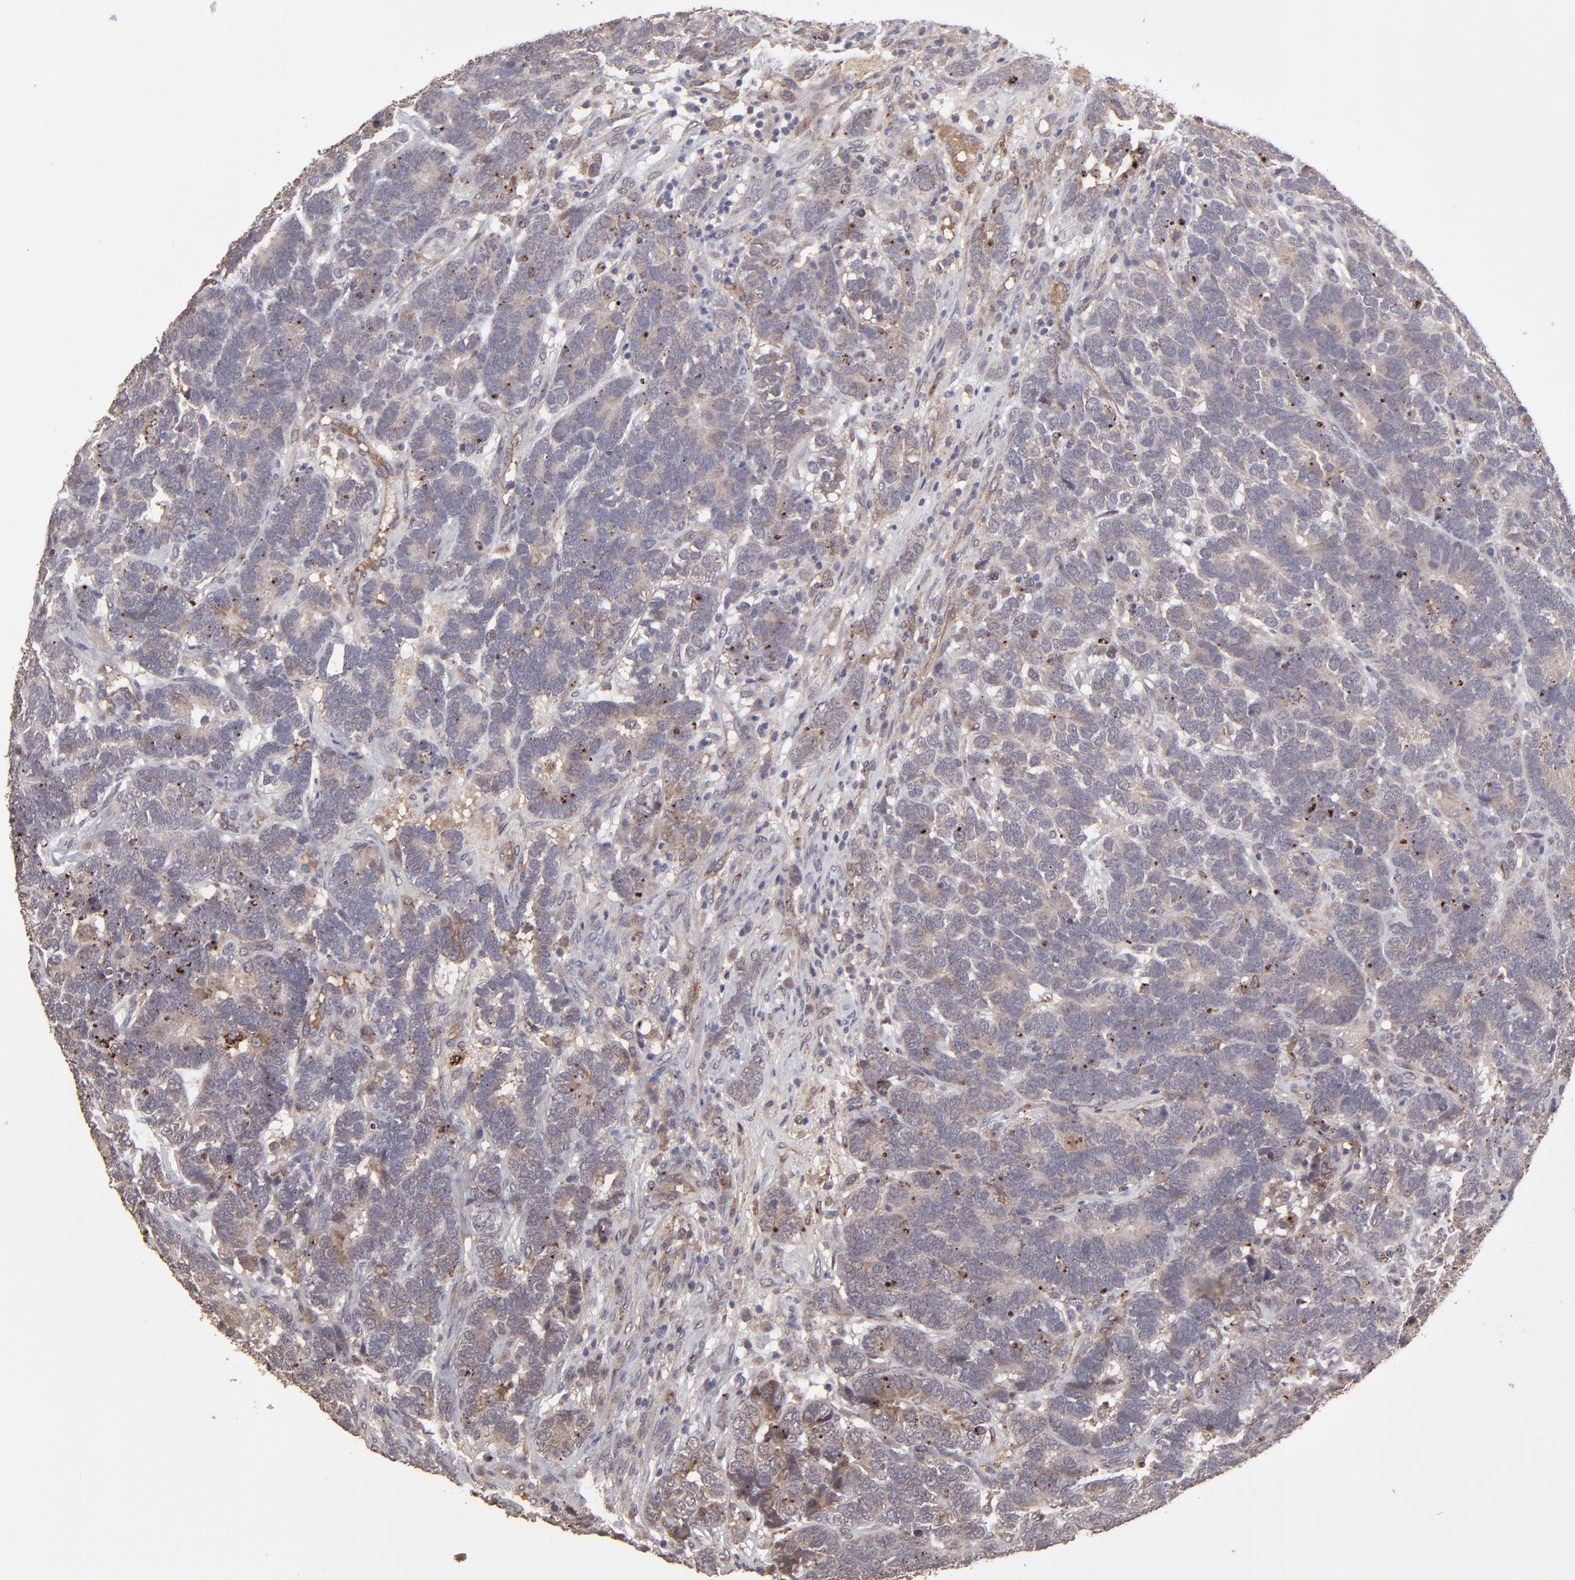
{"staining": {"intensity": "moderate", "quantity": "25%-75%", "location": "cytoplasmic/membranous,nuclear"}, "tissue": "testis cancer", "cell_type": "Tumor cells", "image_type": "cancer", "snomed": [{"axis": "morphology", "description": "Carcinoma, Embryonal, NOS"}, {"axis": "topography", "description": "Testis"}], "caption": "Protein staining of embryonal carcinoma (testis) tissue displays moderate cytoplasmic/membranous and nuclear staining in about 25%-75% of tumor cells. Using DAB (brown) and hematoxylin (blue) stains, captured at high magnification using brightfield microscopy.", "gene": "ITGB5", "patient": {"sex": "male", "age": 26}}